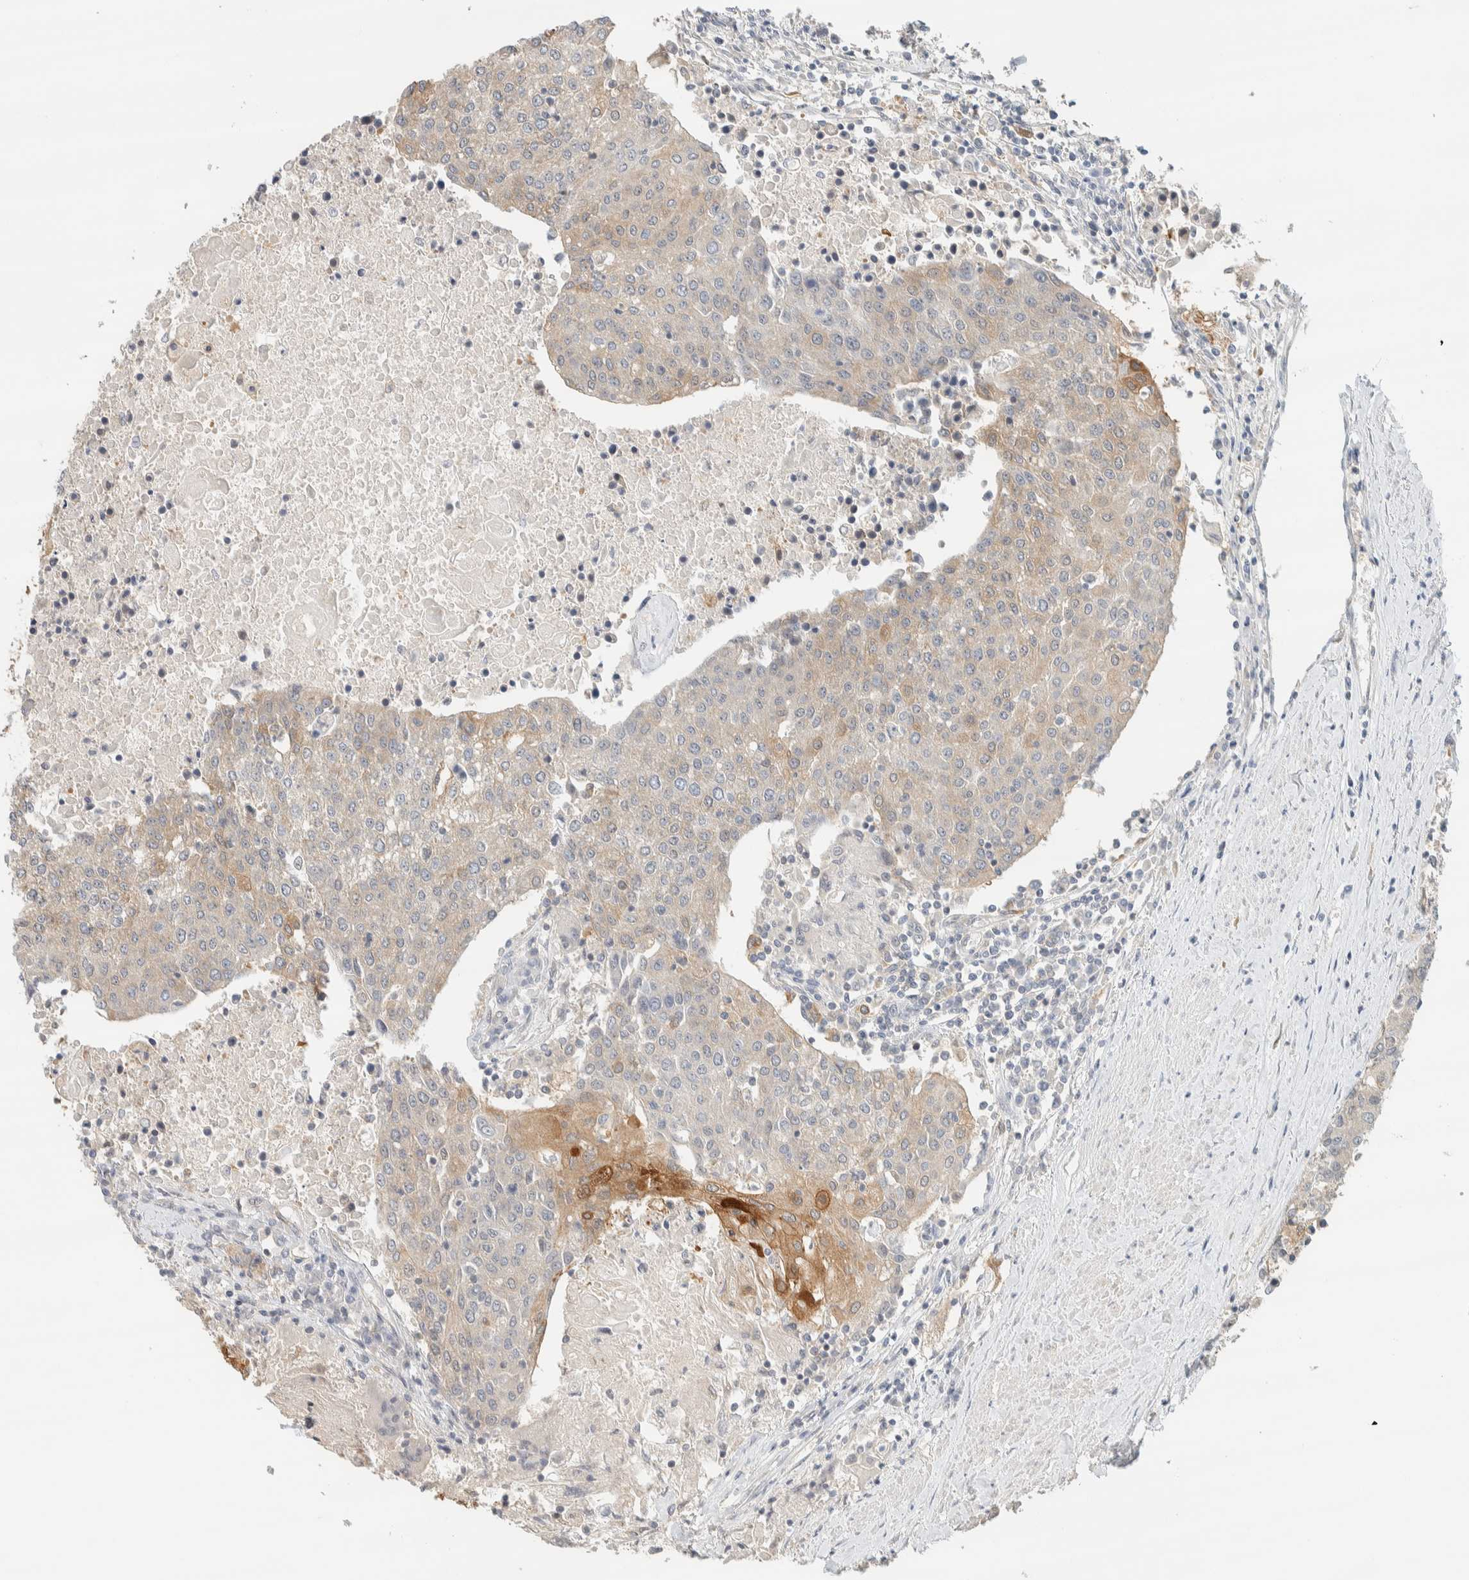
{"staining": {"intensity": "moderate", "quantity": "<25%", "location": "cytoplasmic/membranous"}, "tissue": "urothelial cancer", "cell_type": "Tumor cells", "image_type": "cancer", "snomed": [{"axis": "morphology", "description": "Urothelial carcinoma, High grade"}, {"axis": "topography", "description": "Urinary bladder"}], "caption": "About <25% of tumor cells in urothelial cancer demonstrate moderate cytoplasmic/membranous protein expression as visualized by brown immunohistochemical staining.", "gene": "RAB11FIP1", "patient": {"sex": "female", "age": 85}}